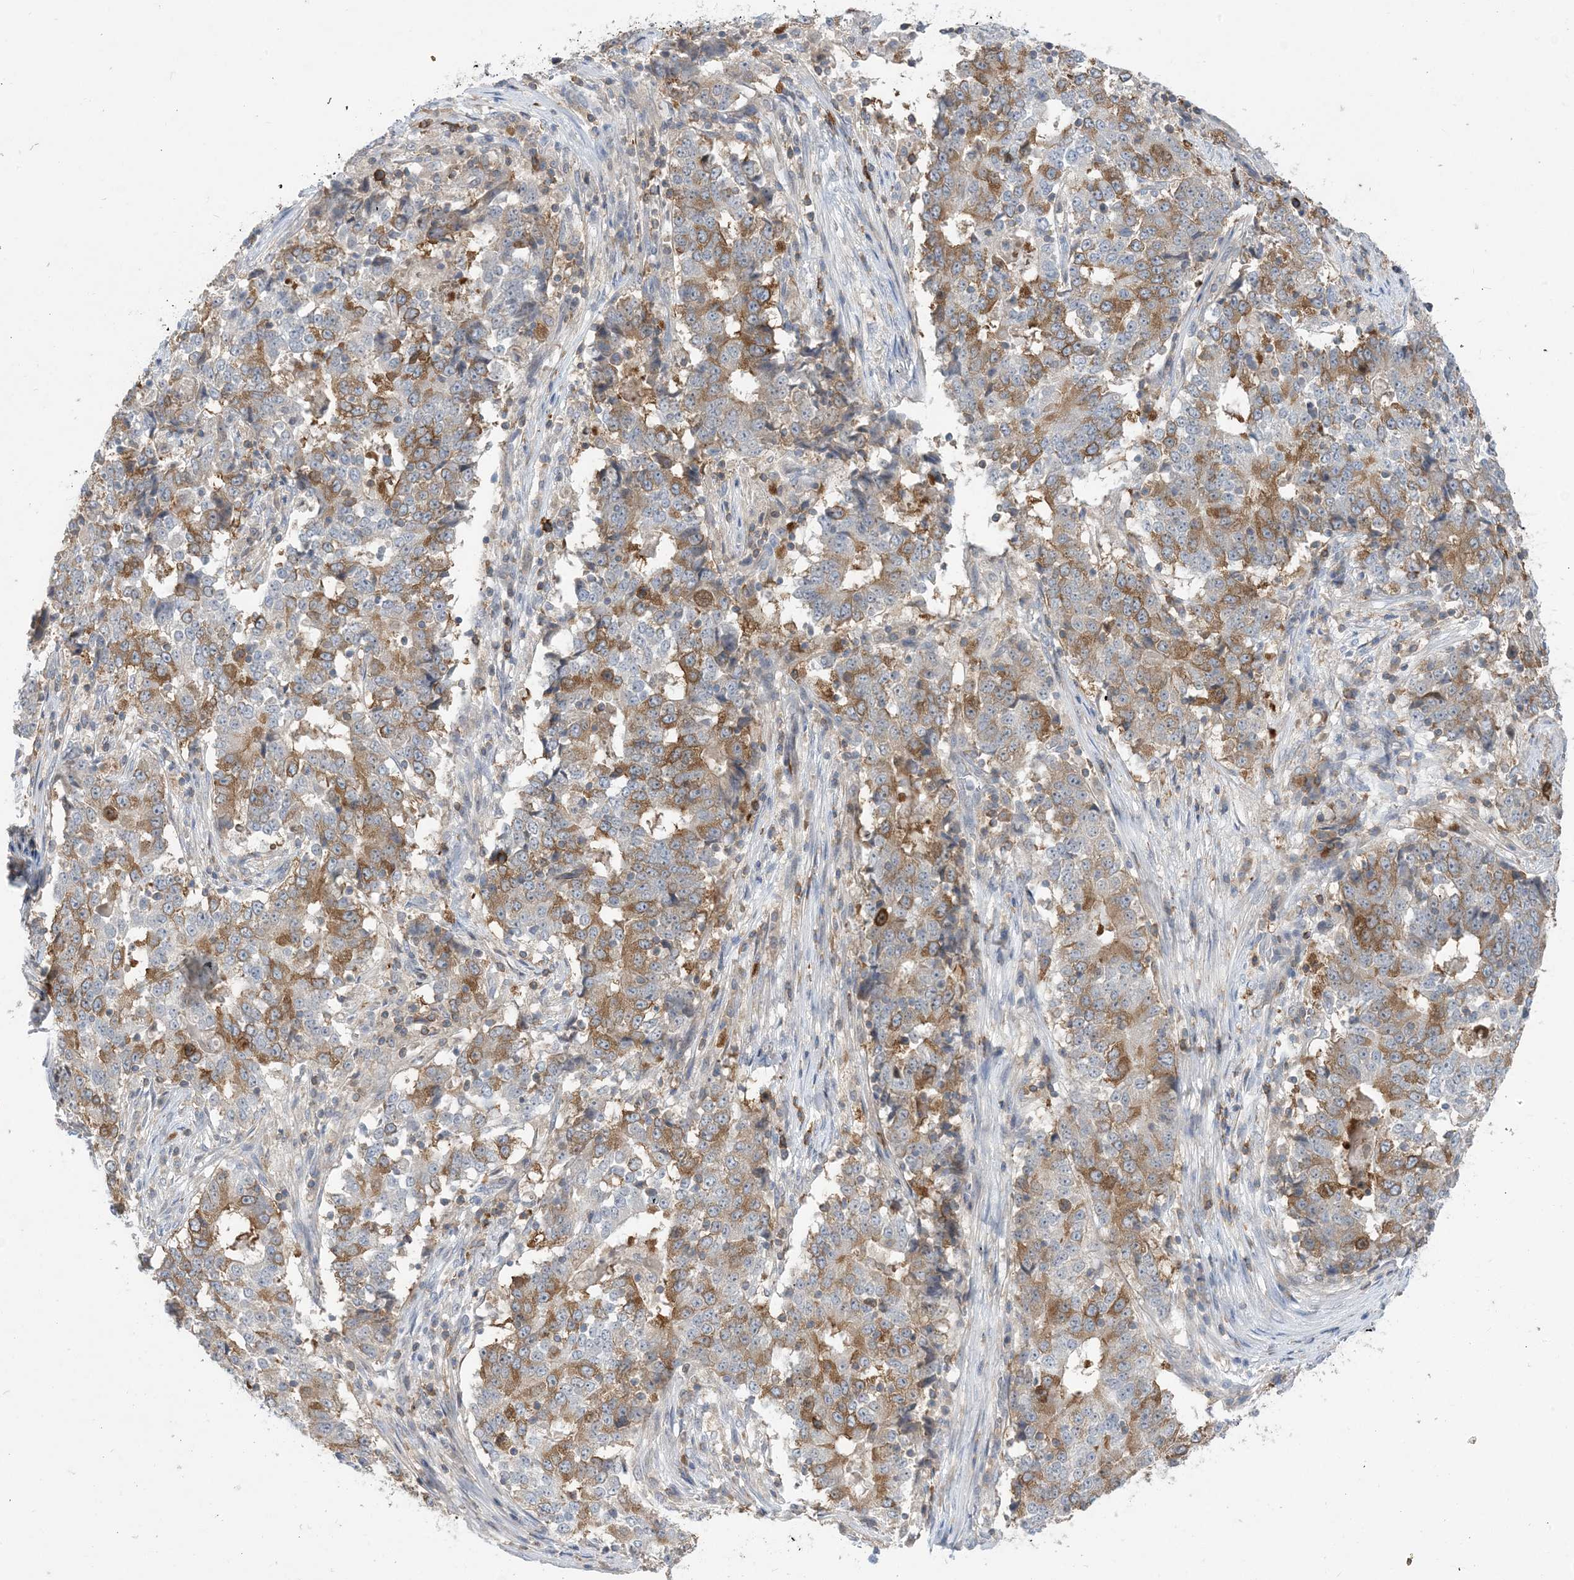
{"staining": {"intensity": "moderate", "quantity": "25%-75%", "location": "cytoplasmic/membranous"}, "tissue": "stomach cancer", "cell_type": "Tumor cells", "image_type": "cancer", "snomed": [{"axis": "morphology", "description": "Adenocarcinoma, NOS"}, {"axis": "topography", "description": "Stomach"}], "caption": "A medium amount of moderate cytoplasmic/membranous expression is present in about 25%-75% of tumor cells in stomach cancer tissue. The protein of interest is stained brown, and the nuclei are stained in blue (DAB IHC with brightfield microscopy, high magnification).", "gene": "AOC1", "patient": {"sex": "male", "age": 59}}